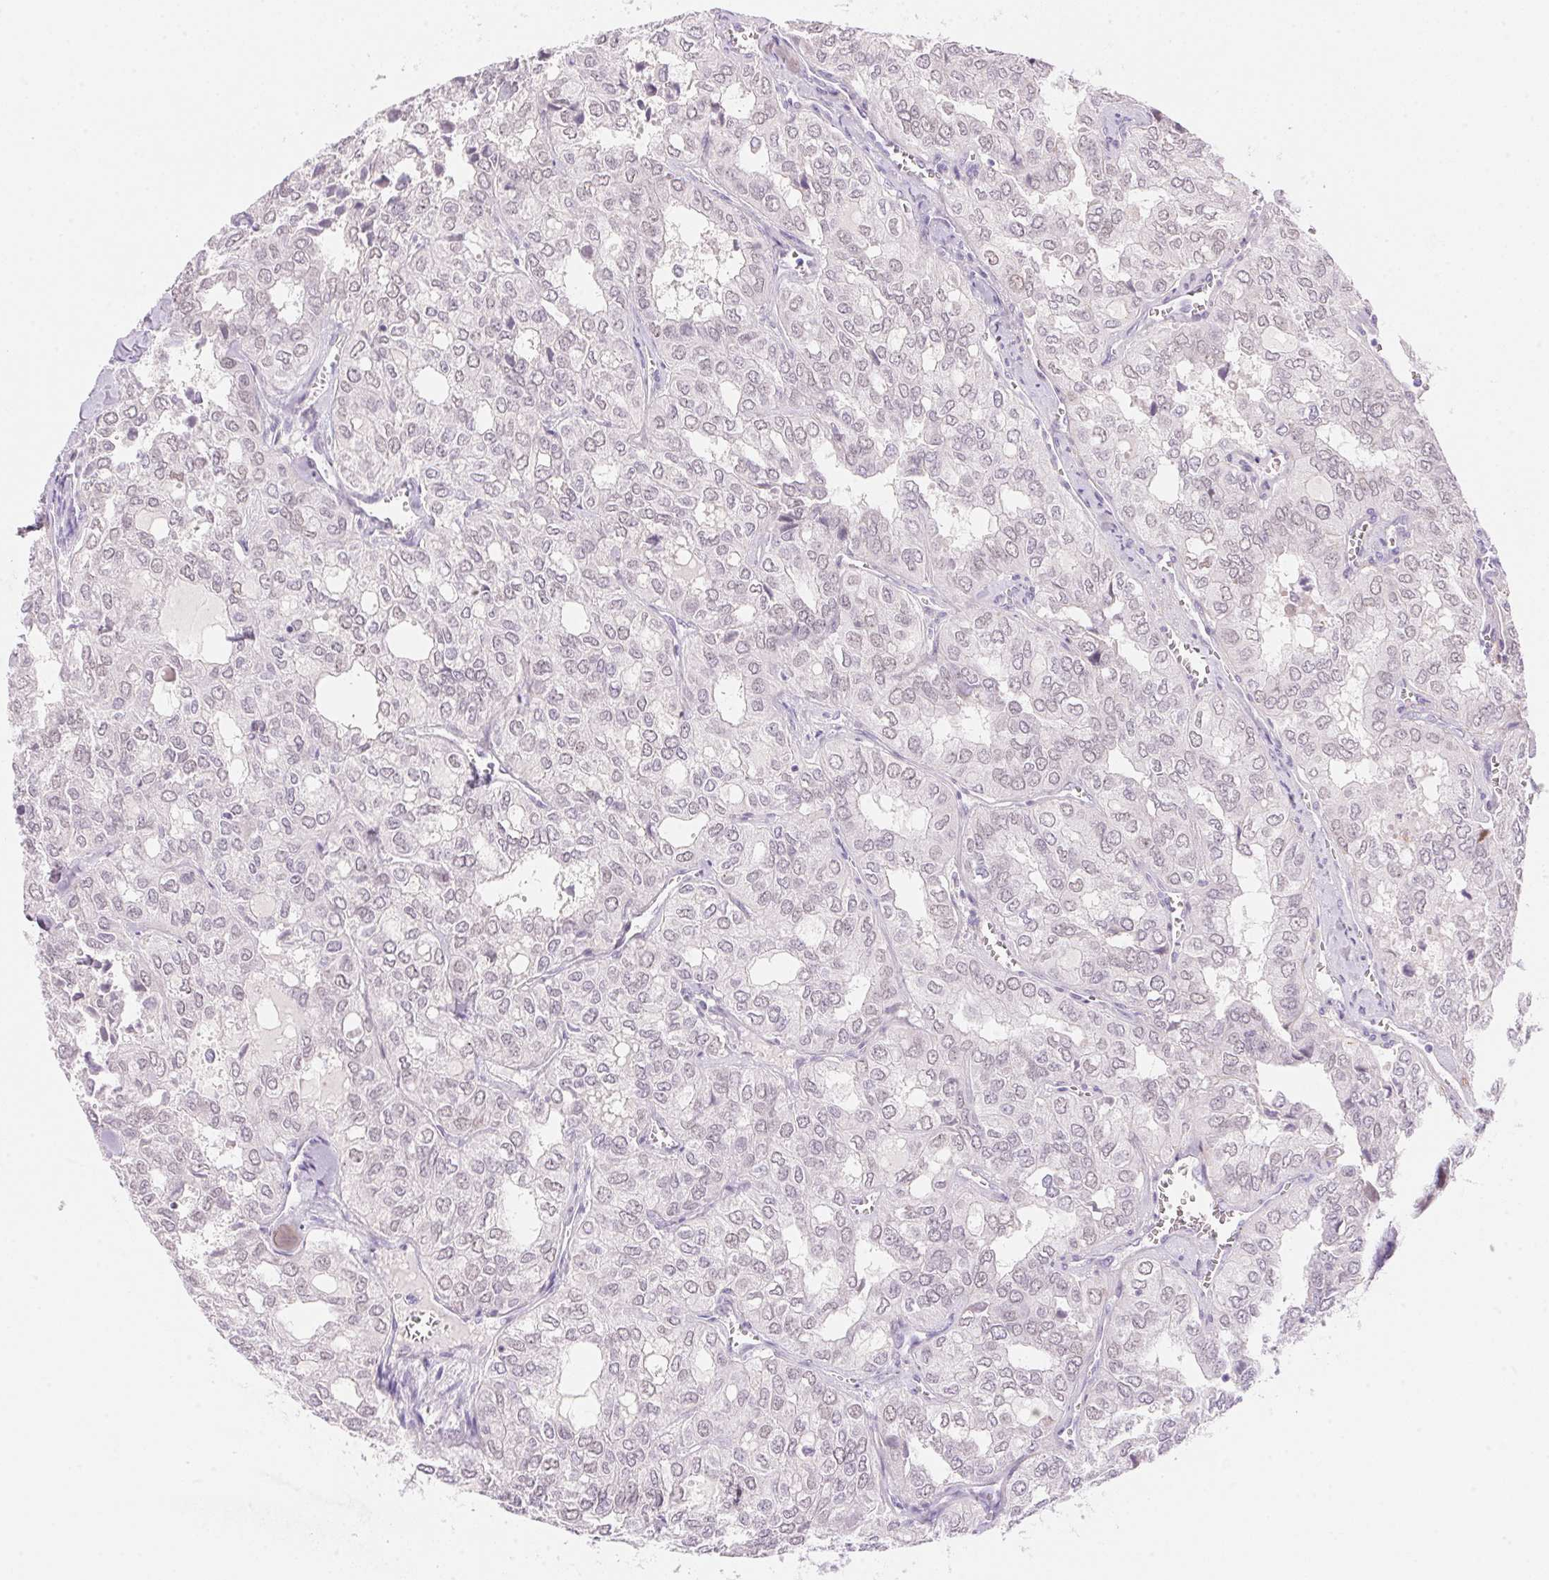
{"staining": {"intensity": "weak", "quantity": "<25%", "location": "cytoplasmic/membranous,nuclear"}, "tissue": "thyroid cancer", "cell_type": "Tumor cells", "image_type": "cancer", "snomed": [{"axis": "morphology", "description": "Follicular adenoma carcinoma, NOS"}, {"axis": "topography", "description": "Thyroid gland"}], "caption": "Immunohistochemistry (IHC) histopathology image of human follicular adenoma carcinoma (thyroid) stained for a protein (brown), which displays no staining in tumor cells.", "gene": "TEKT1", "patient": {"sex": "male", "age": 75}}